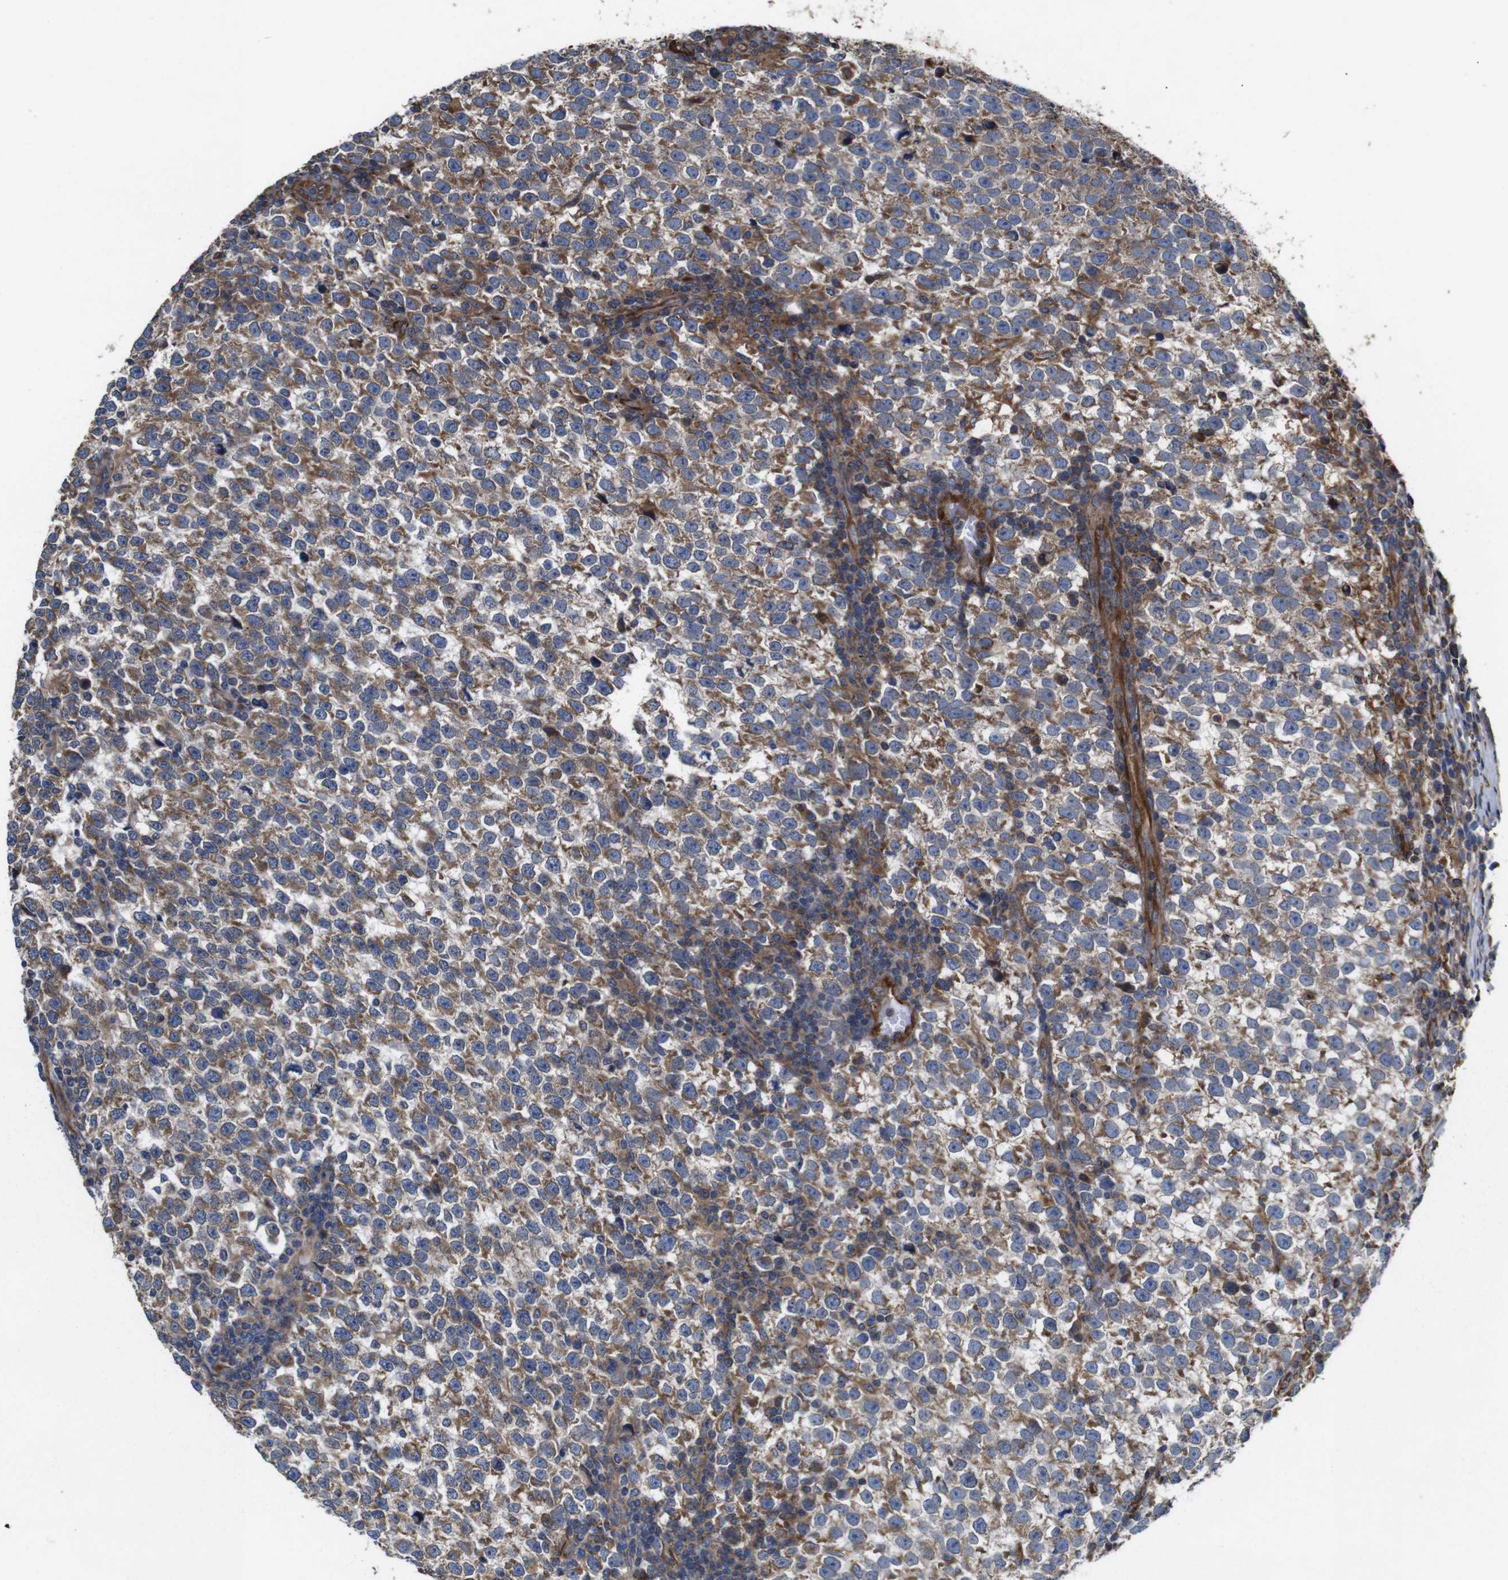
{"staining": {"intensity": "moderate", "quantity": ">75%", "location": "cytoplasmic/membranous"}, "tissue": "testis cancer", "cell_type": "Tumor cells", "image_type": "cancer", "snomed": [{"axis": "morphology", "description": "Normal tissue, NOS"}, {"axis": "morphology", "description": "Seminoma, NOS"}, {"axis": "topography", "description": "Testis"}], "caption": "There is medium levels of moderate cytoplasmic/membranous expression in tumor cells of testis seminoma, as demonstrated by immunohistochemical staining (brown color).", "gene": "POMK", "patient": {"sex": "male", "age": 43}}